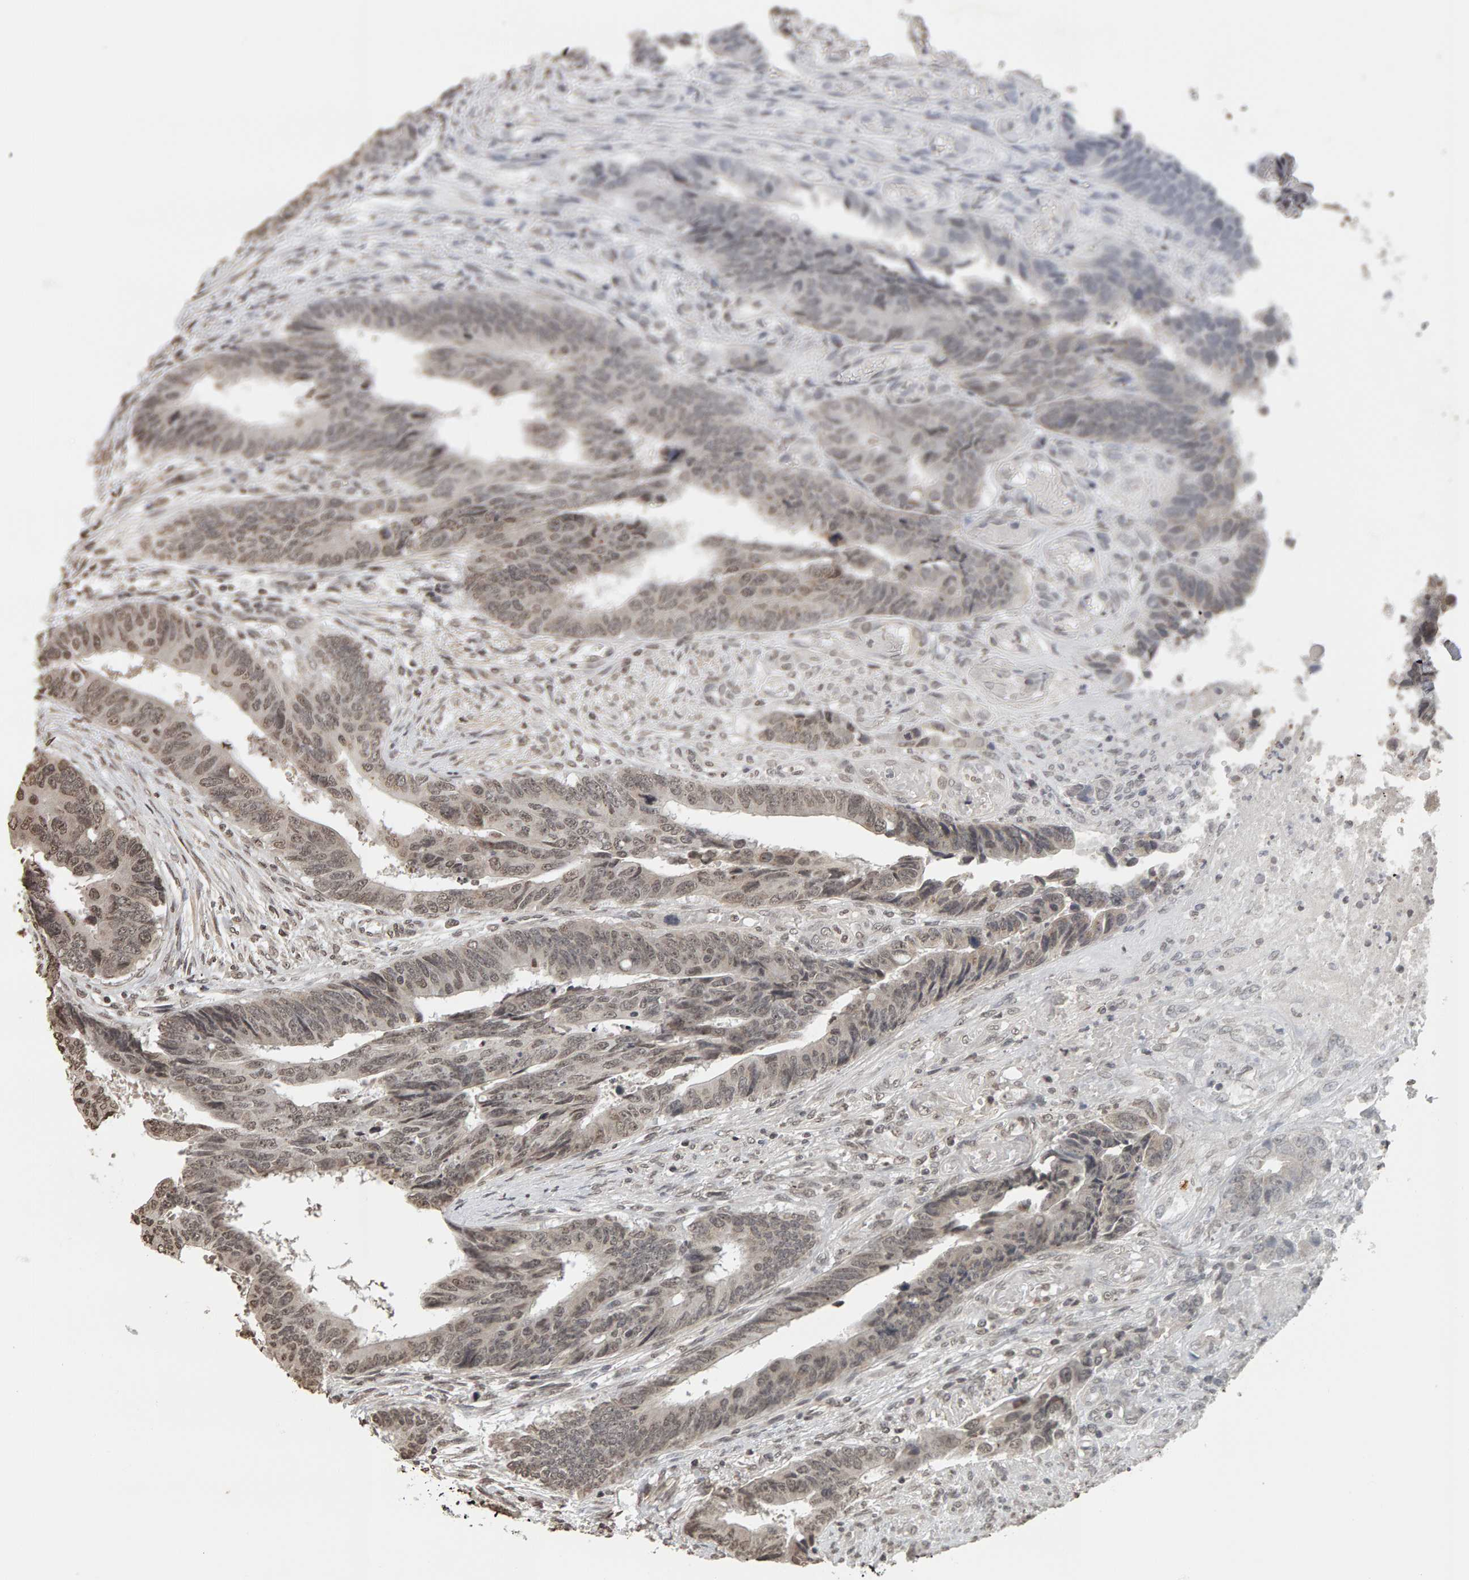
{"staining": {"intensity": "weak", "quantity": "<25%", "location": "nuclear"}, "tissue": "colorectal cancer", "cell_type": "Tumor cells", "image_type": "cancer", "snomed": [{"axis": "morphology", "description": "Adenocarcinoma, NOS"}, {"axis": "topography", "description": "Rectum"}], "caption": "Colorectal adenocarcinoma stained for a protein using immunohistochemistry (IHC) reveals no positivity tumor cells.", "gene": "AFF4", "patient": {"sex": "male", "age": 84}}